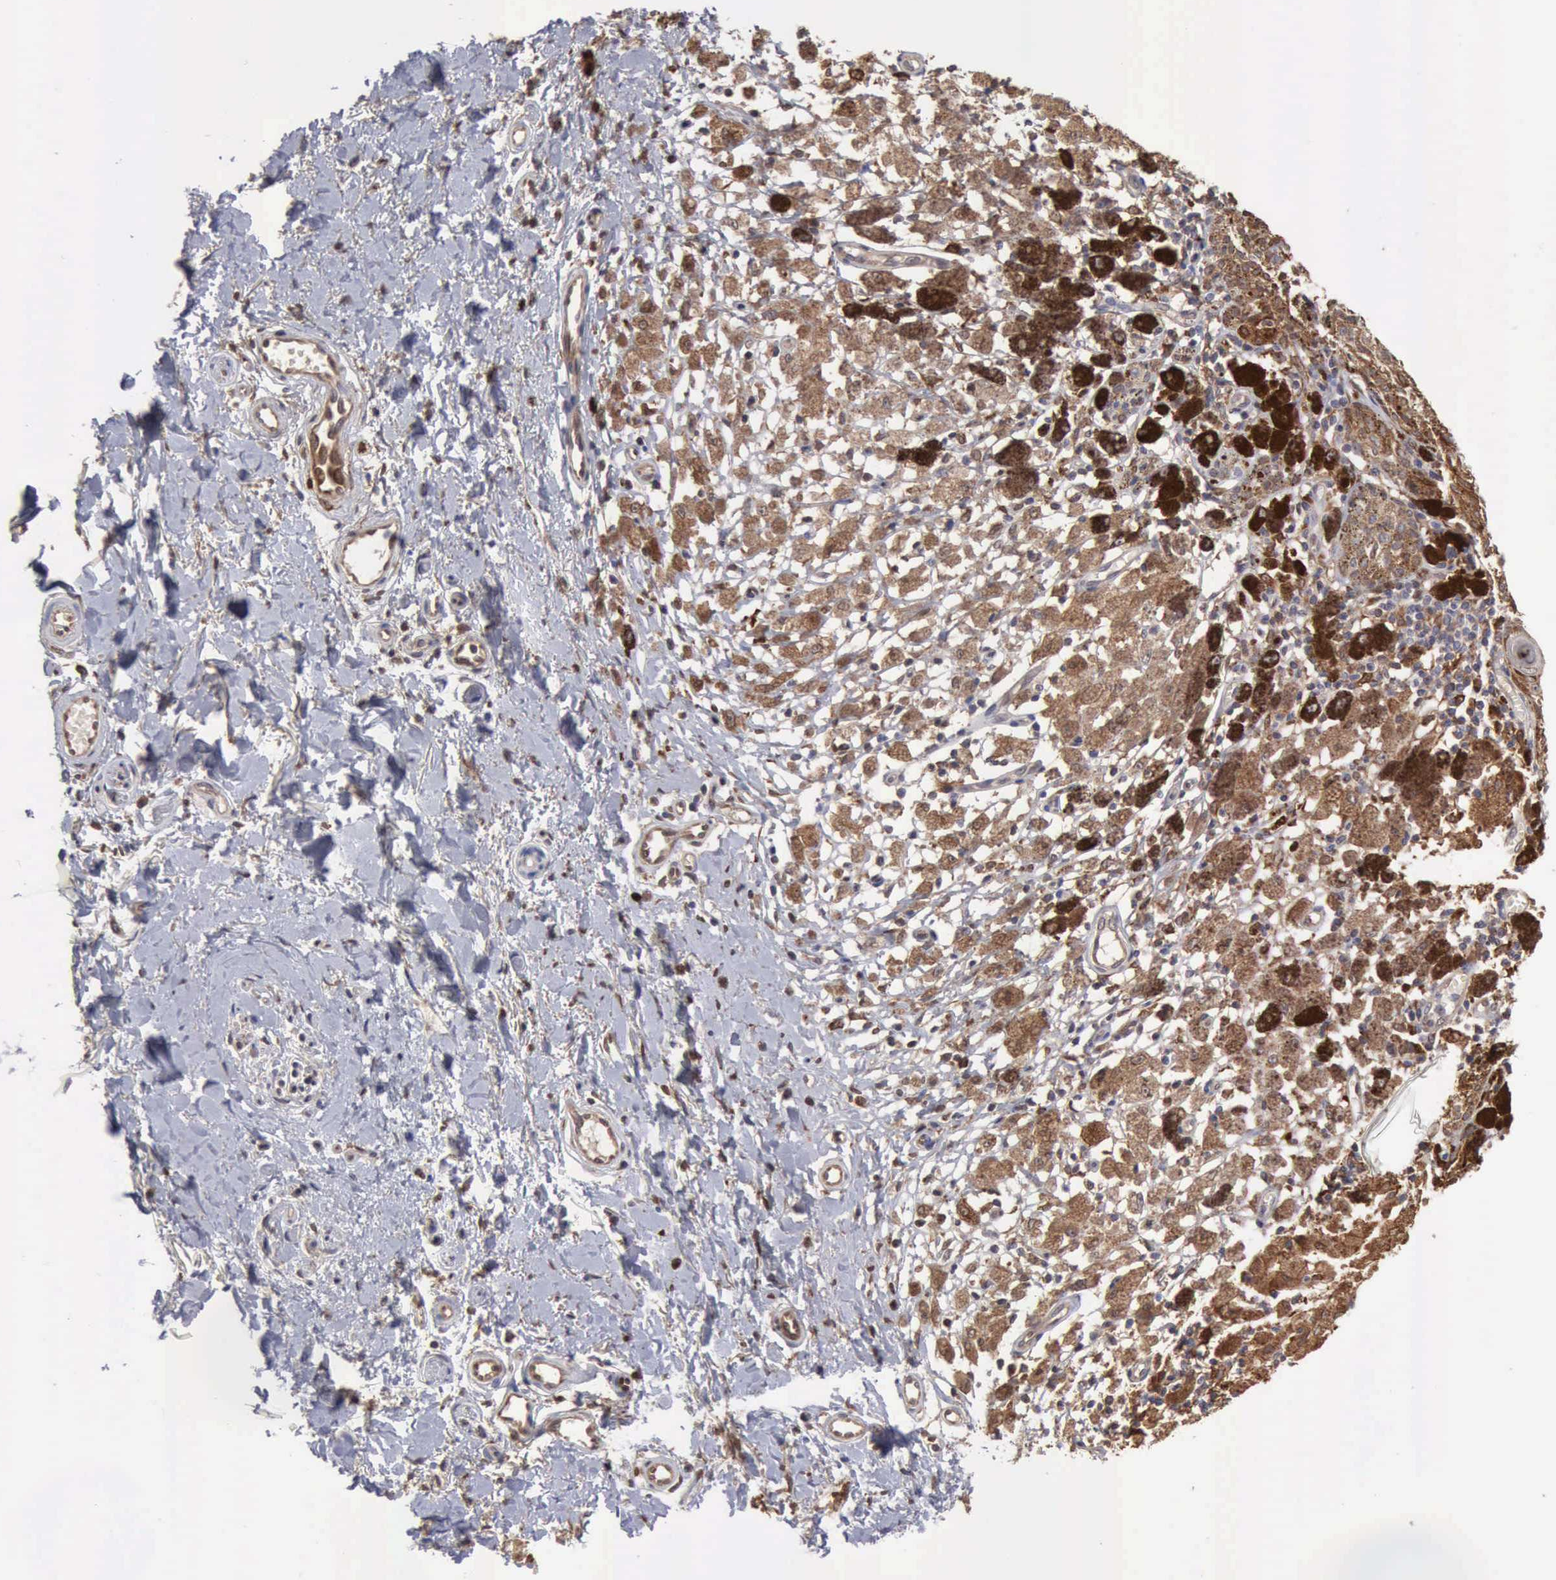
{"staining": {"intensity": "strong", "quantity": ">75%", "location": "cytoplasmic/membranous"}, "tissue": "melanoma", "cell_type": "Tumor cells", "image_type": "cancer", "snomed": [{"axis": "morphology", "description": "Malignant melanoma, NOS"}, {"axis": "topography", "description": "Skin"}], "caption": "This is a micrograph of immunohistochemistry (IHC) staining of melanoma, which shows strong expression in the cytoplasmic/membranous of tumor cells.", "gene": "APOL2", "patient": {"sex": "male", "age": 88}}